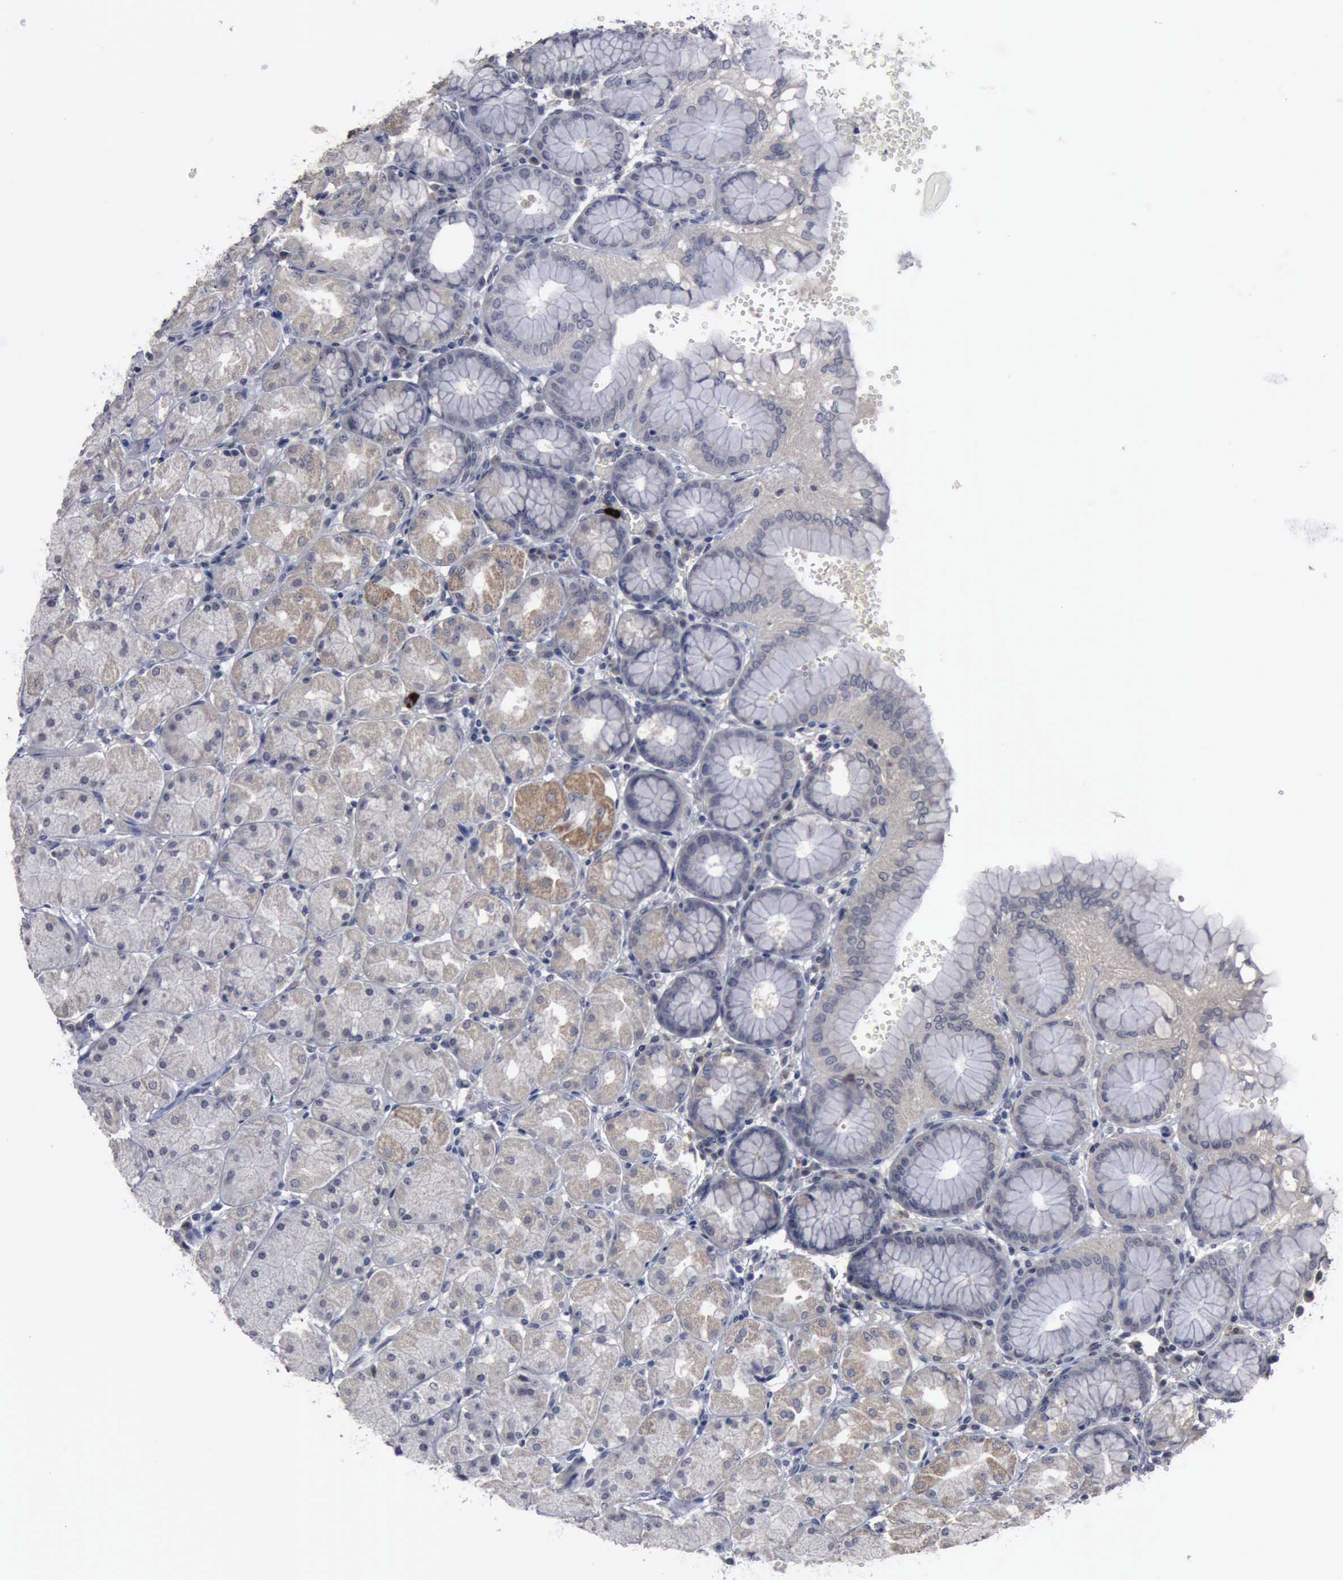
{"staining": {"intensity": "weak", "quantity": "25%-75%", "location": "cytoplasmic/membranous"}, "tissue": "stomach", "cell_type": "Glandular cells", "image_type": "normal", "snomed": [{"axis": "morphology", "description": "Normal tissue, NOS"}, {"axis": "topography", "description": "Stomach, upper"}, {"axis": "topography", "description": "Stomach"}], "caption": "An image of stomach stained for a protein demonstrates weak cytoplasmic/membranous brown staining in glandular cells.", "gene": "MYO18B", "patient": {"sex": "male", "age": 76}}